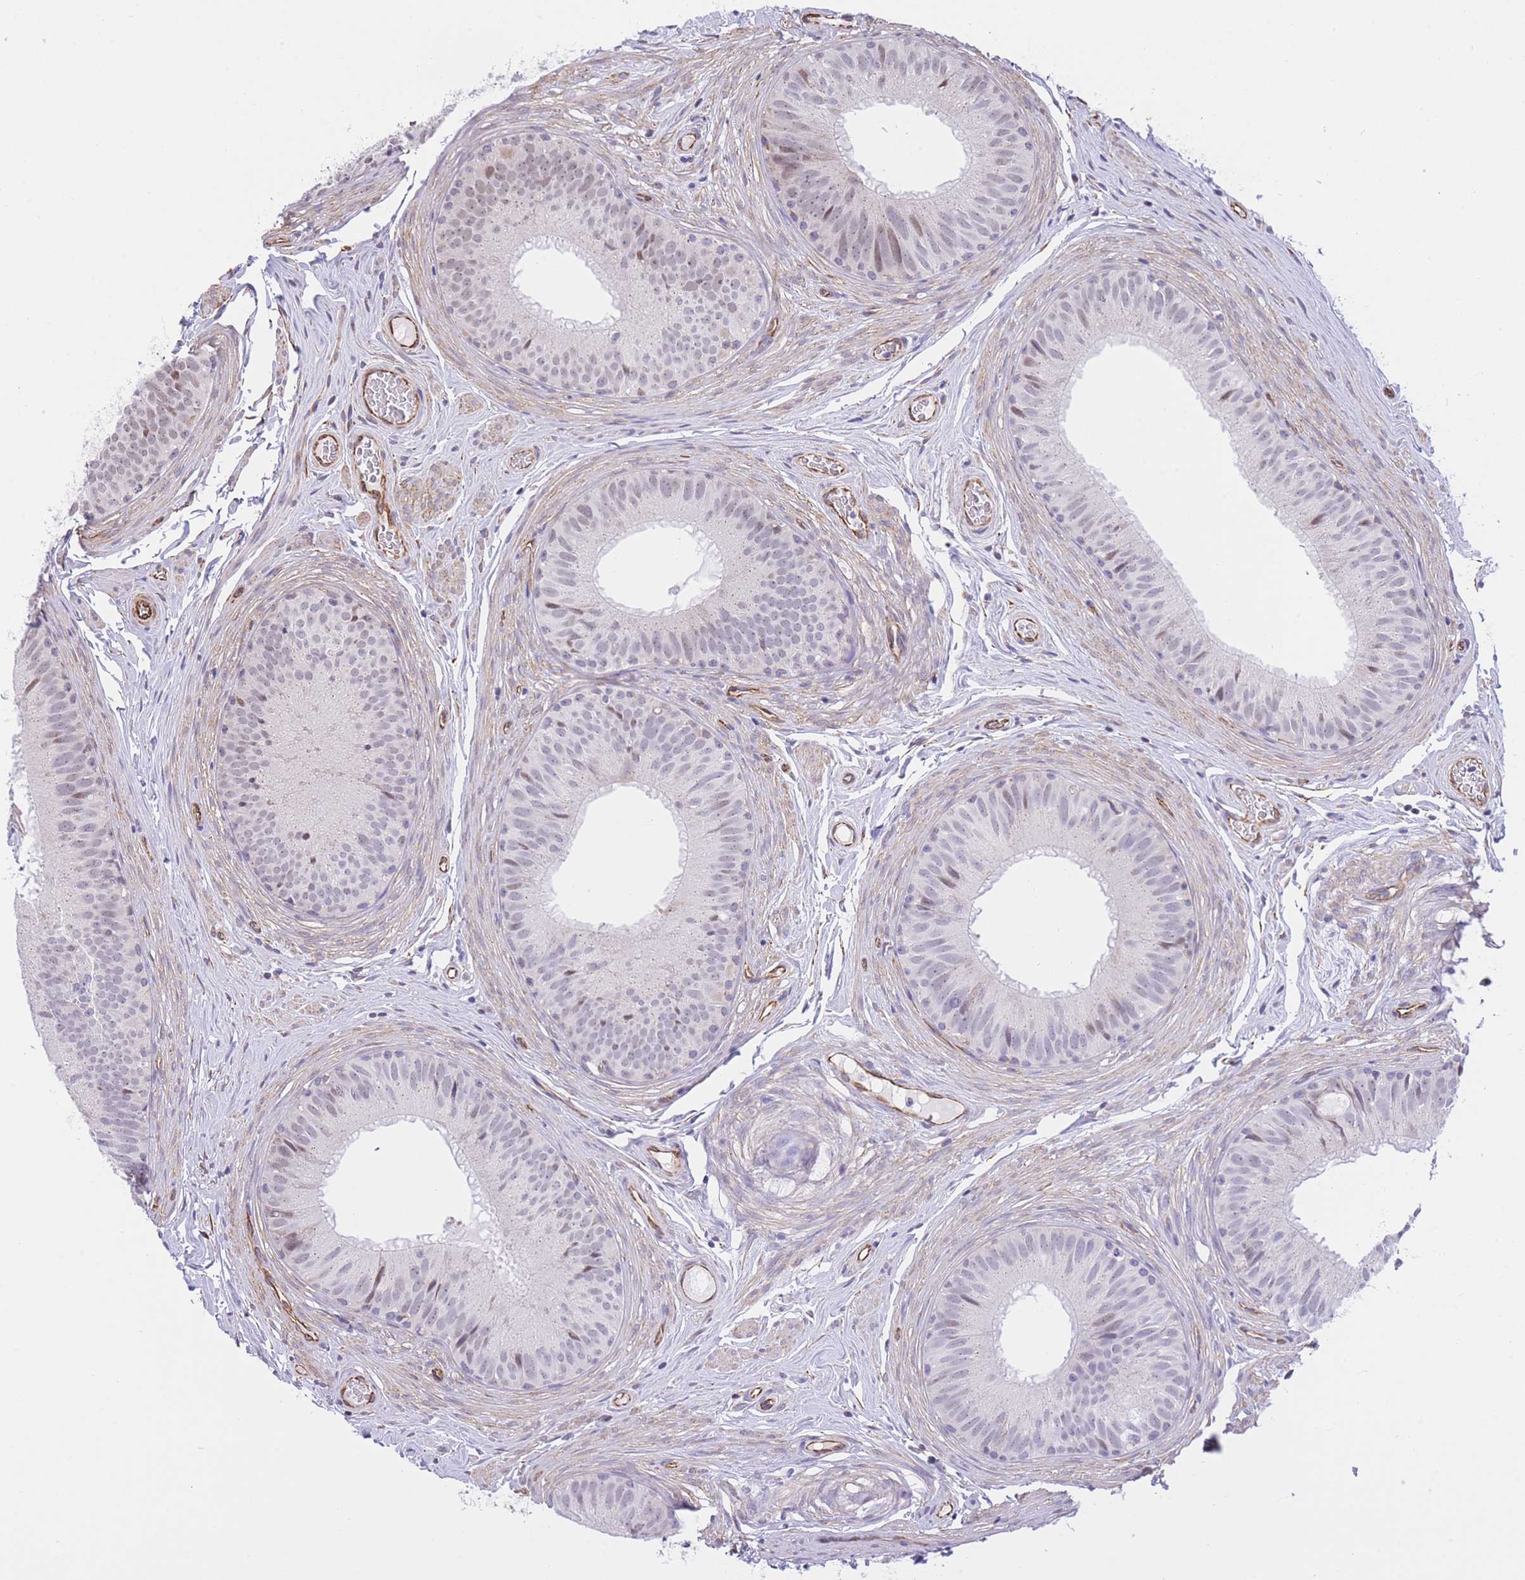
{"staining": {"intensity": "weak", "quantity": "<25%", "location": "nuclear"}, "tissue": "epididymis", "cell_type": "Glandular cells", "image_type": "normal", "snomed": [{"axis": "morphology", "description": "Normal tissue, NOS"}, {"axis": "topography", "description": "Epididymis, spermatic cord, NOS"}], "caption": "There is no significant positivity in glandular cells of epididymis. The staining was performed using DAB (3,3'-diaminobenzidine) to visualize the protein expression in brown, while the nuclei were stained in blue with hematoxylin (Magnification: 20x).", "gene": "PSG11", "patient": {"sex": "male", "age": 25}}